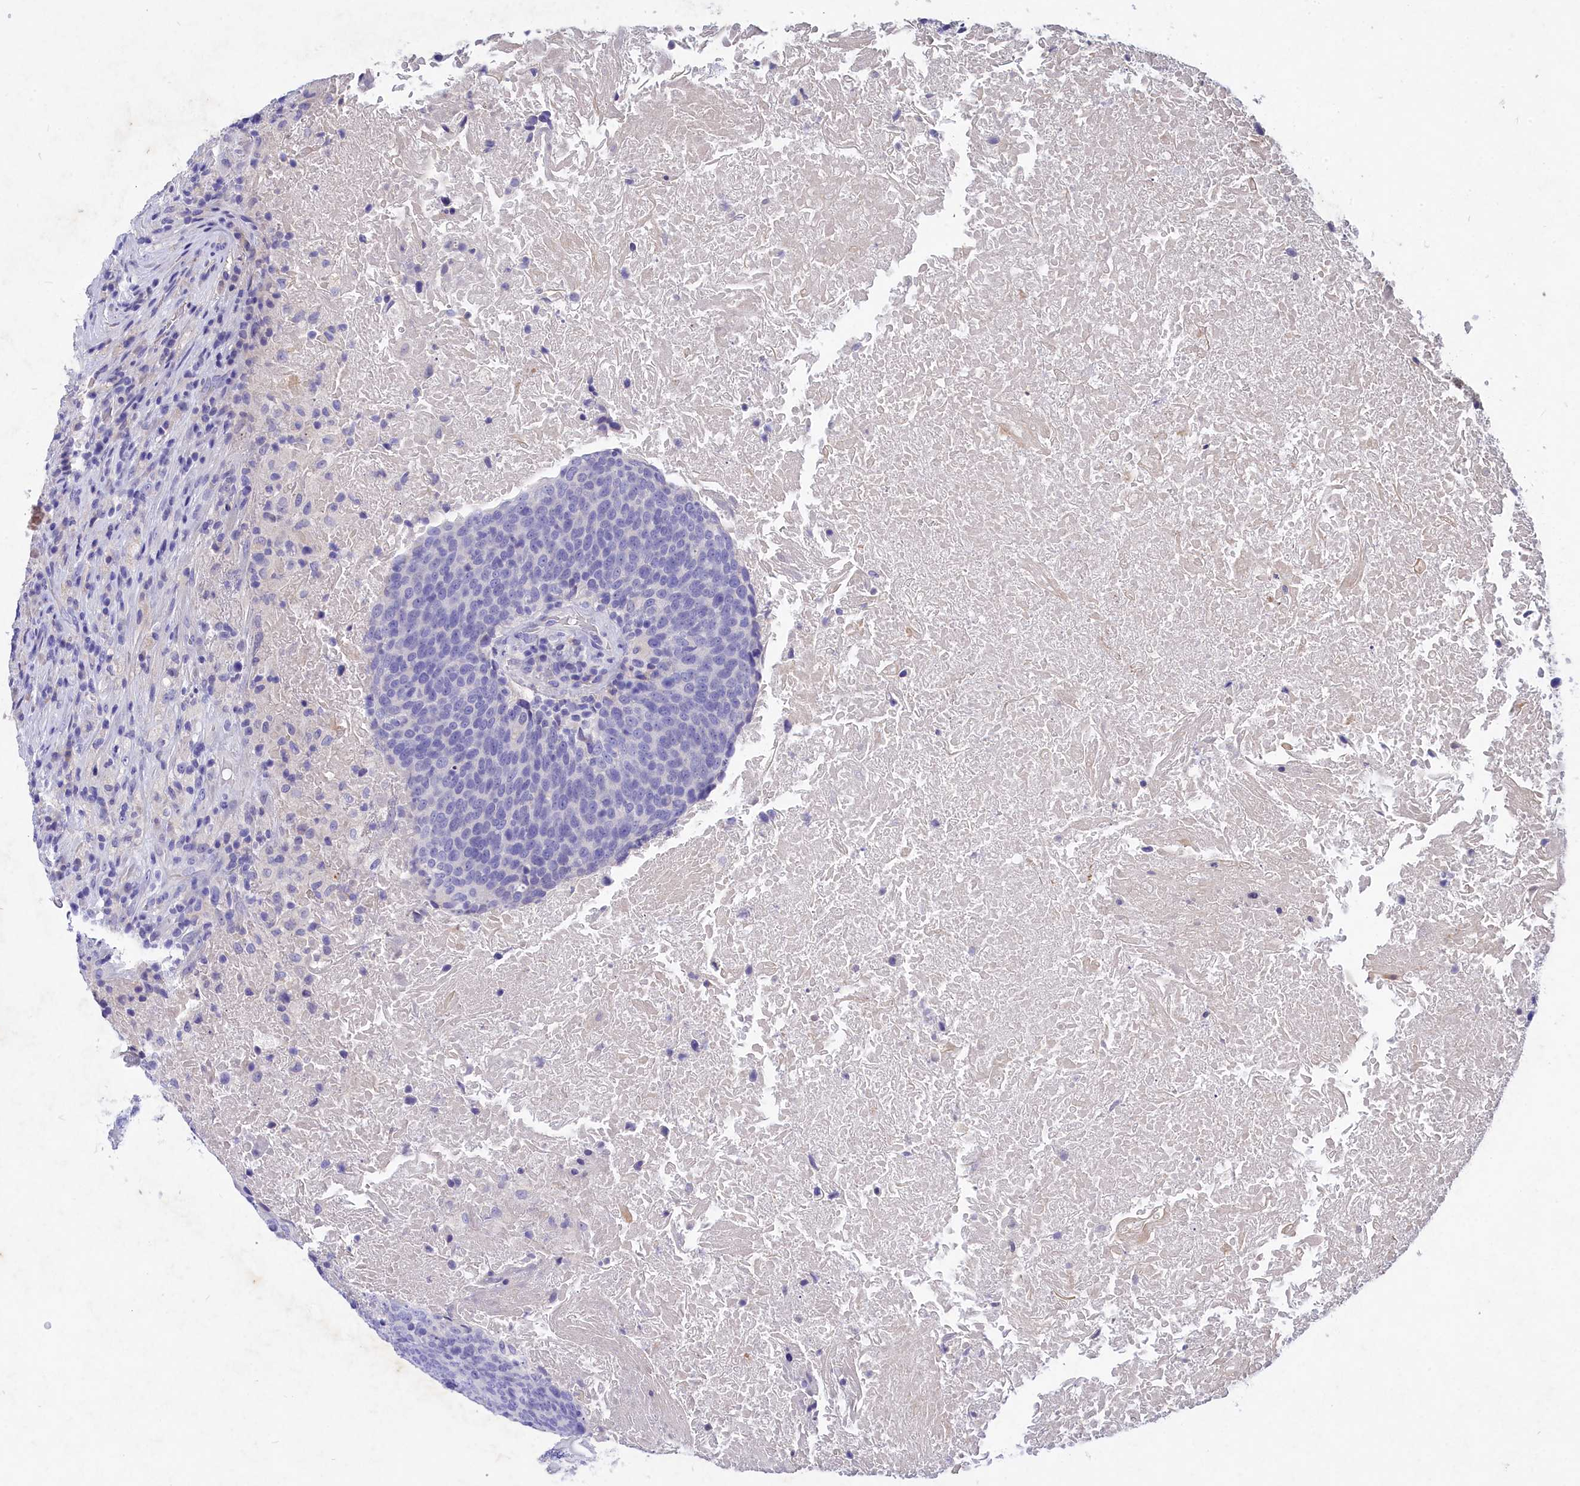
{"staining": {"intensity": "negative", "quantity": "none", "location": "none"}, "tissue": "head and neck cancer", "cell_type": "Tumor cells", "image_type": "cancer", "snomed": [{"axis": "morphology", "description": "Squamous cell carcinoma, NOS"}, {"axis": "morphology", "description": "Squamous cell carcinoma, metastatic, NOS"}, {"axis": "topography", "description": "Lymph node"}, {"axis": "topography", "description": "Head-Neck"}], "caption": "High magnification brightfield microscopy of head and neck cancer (metastatic squamous cell carcinoma) stained with DAB (brown) and counterstained with hematoxylin (blue): tumor cells show no significant expression.", "gene": "DEFB119", "patient": {"sex": "male", "age": 62}}